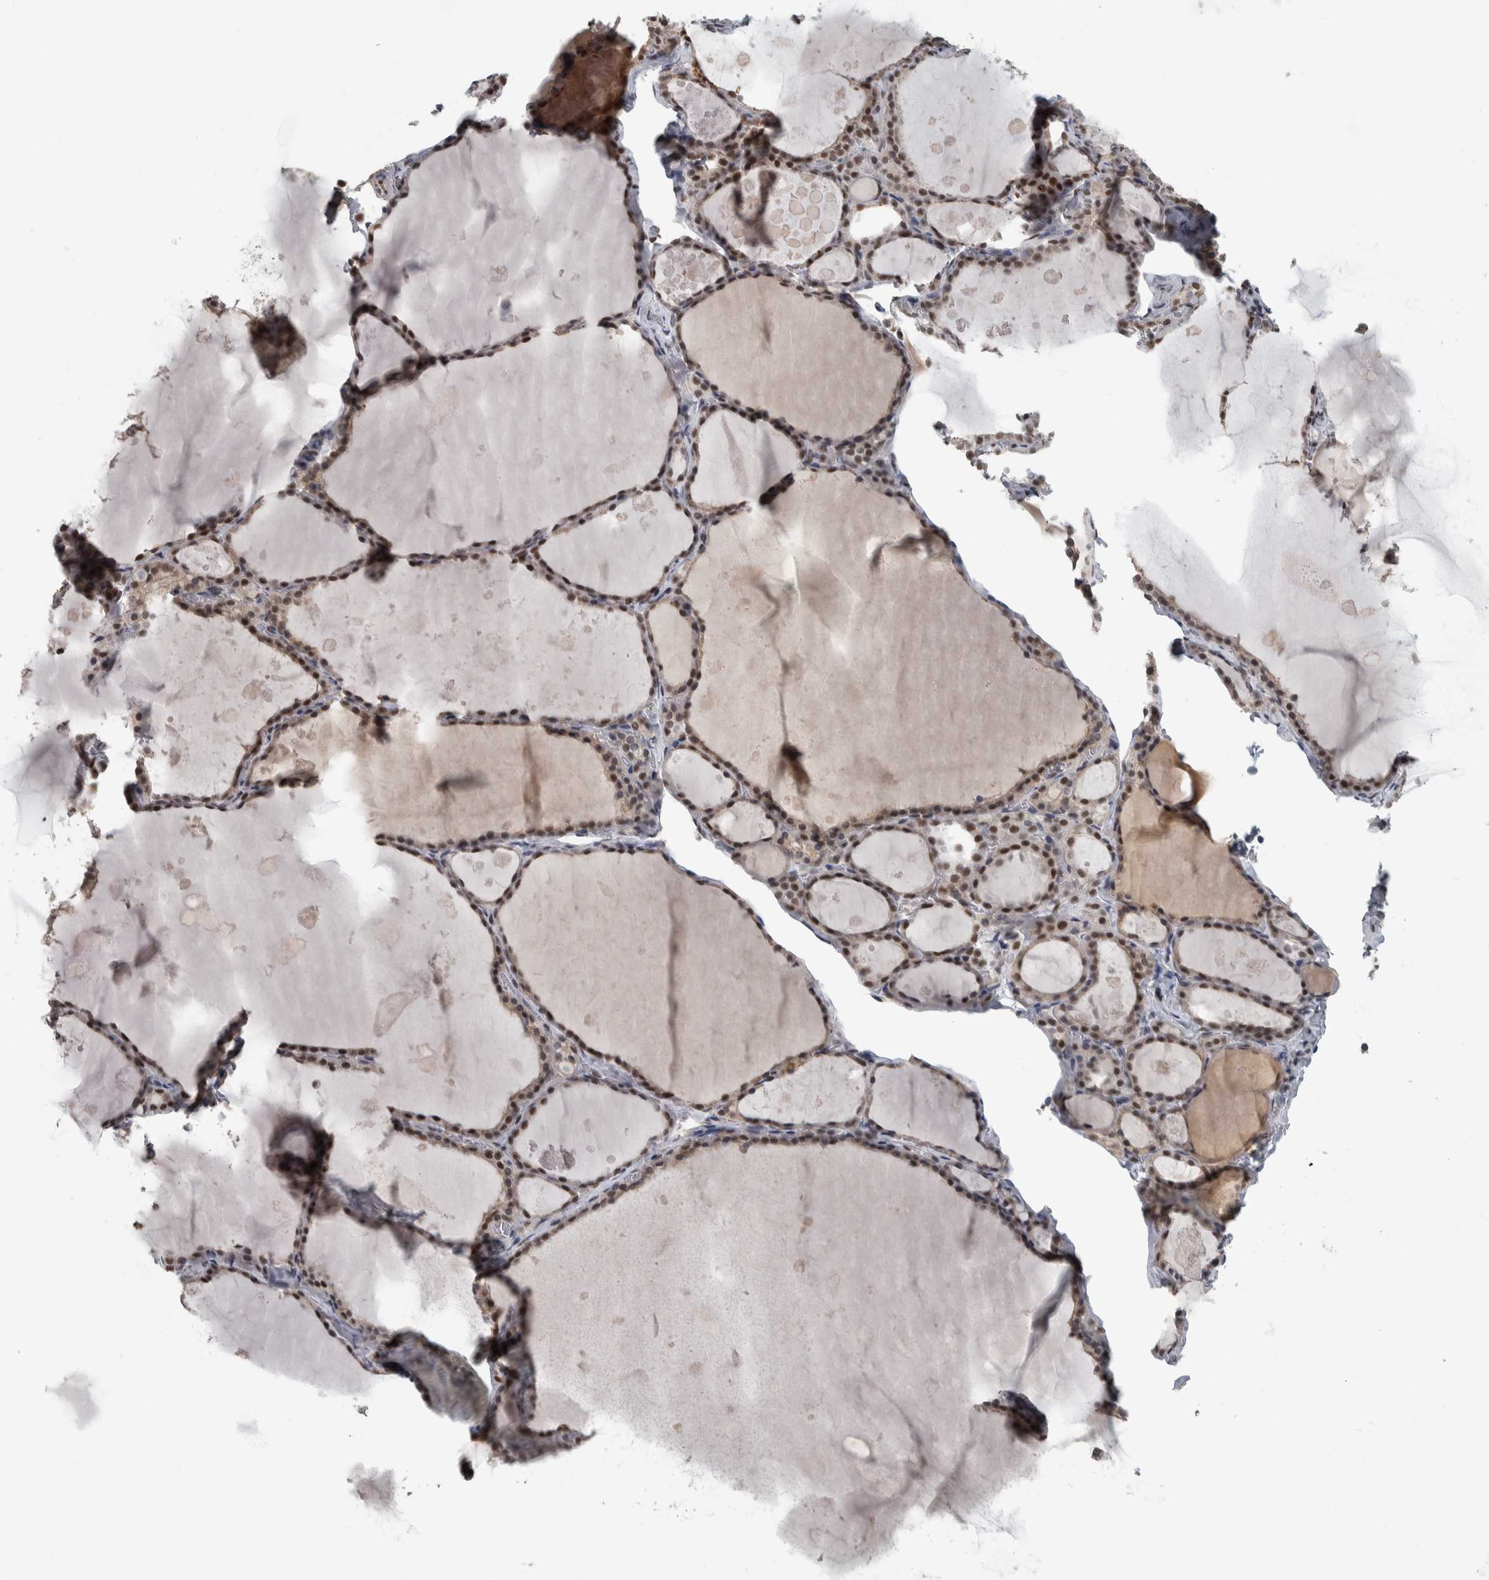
{"staining": {"intensity": "strong", "quantity": ">75%", "location": "nuclear"}, "tissue": "thyroid gland", "cell_type": "Glandular cells", "image_type": "normal", "snomed": [{"axis": "morphology", "description": "Normal tissue, NOS"}, {"axis": "topography", "description": "Thyroid gland"}], "caption": "Immunohistochemistry (IHC) micrograph of unremarkable thyroid gland stained for a protein (brown), which shows high levels of strong nuclear positivity in approximately >75% of glandular cells.", "gene": "DDX42", "patient": {"sex": "male", "age": 56}}